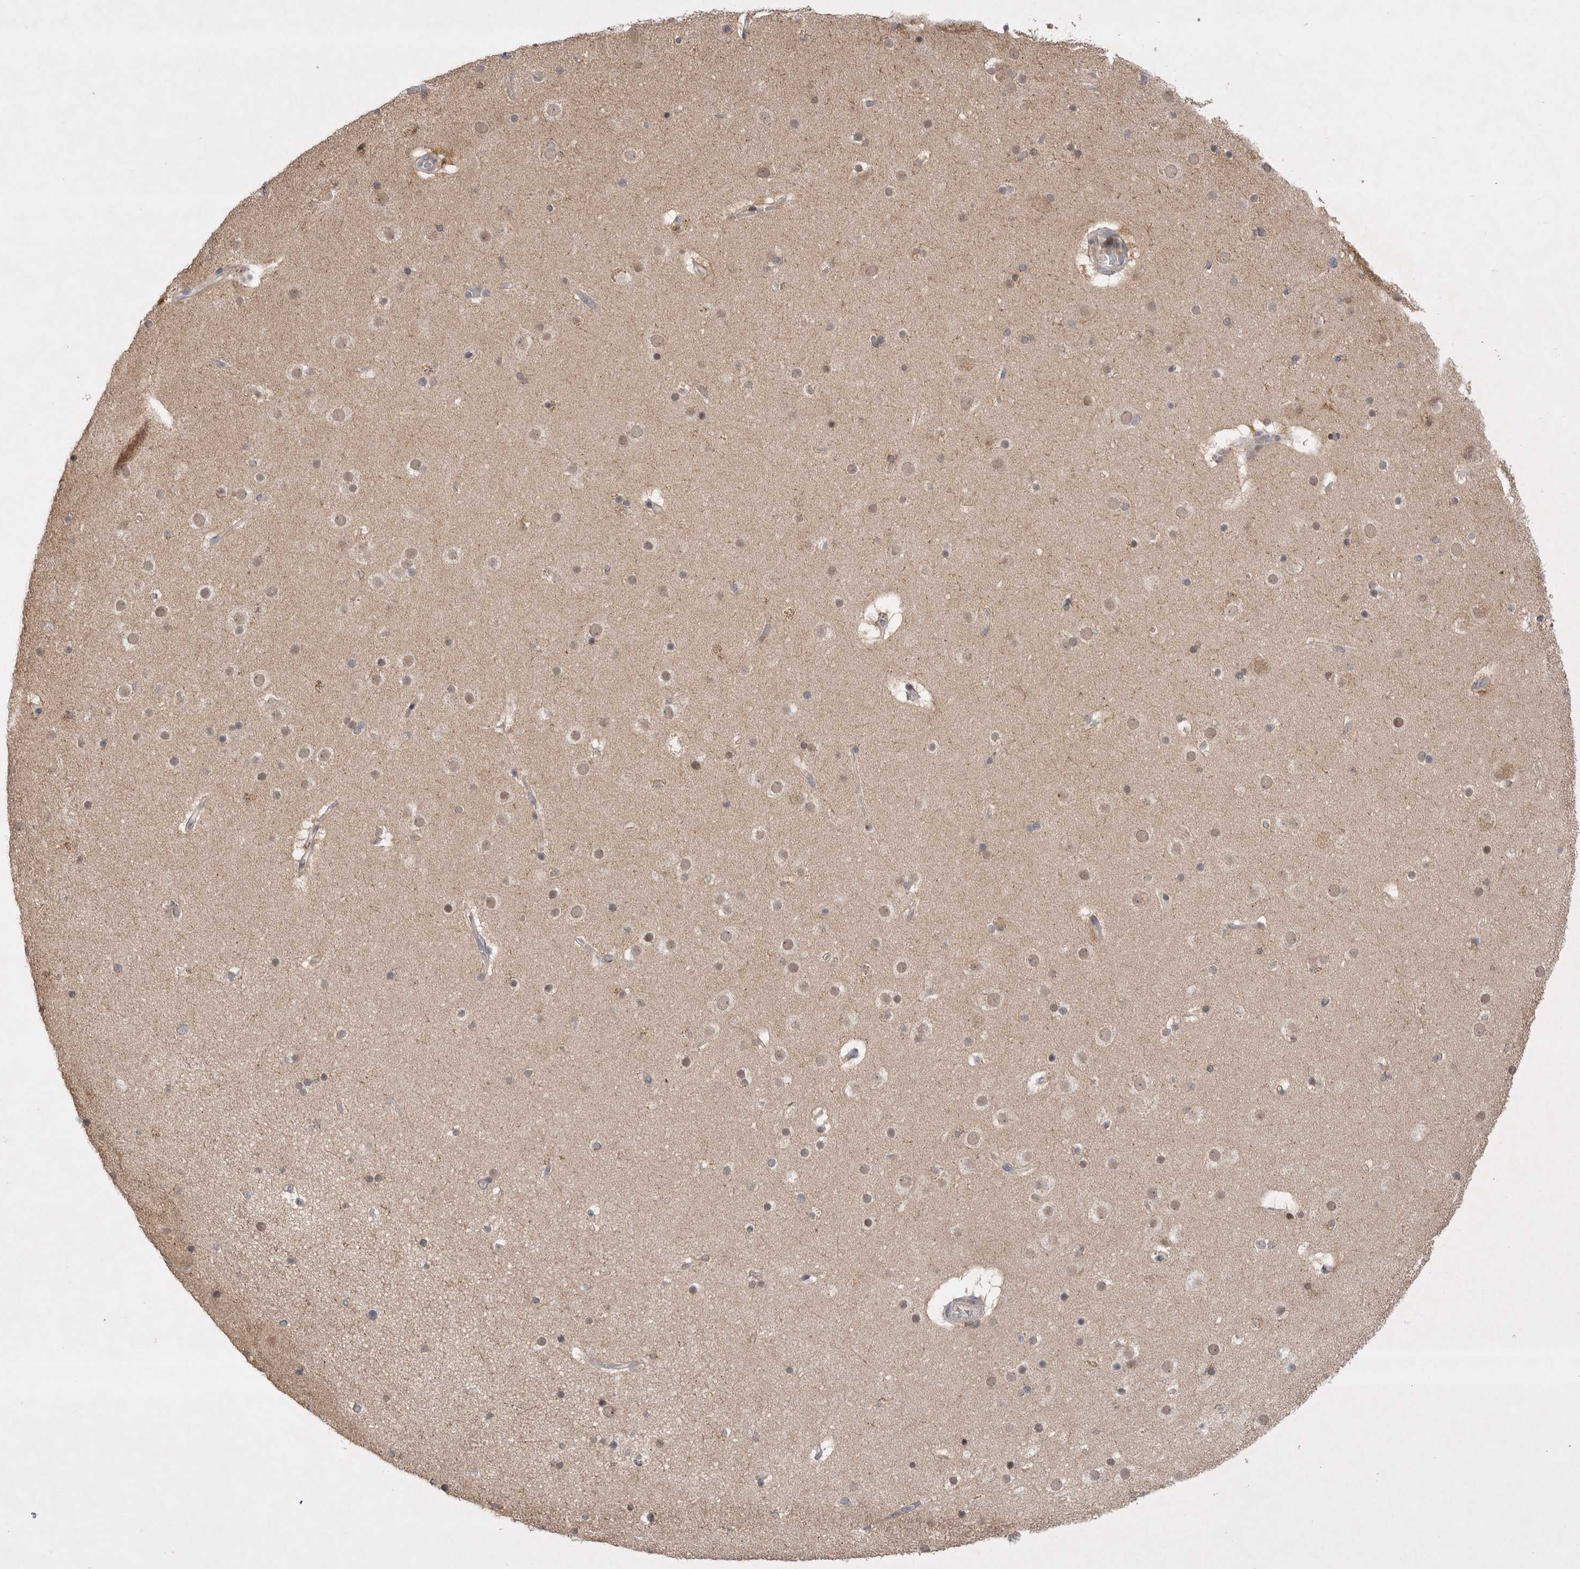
{"staining": {"intensity": "negative", "quantity": "none", "location": "none"}, "tissue": "cerebral cortex", "cell_type": "Endothelial cells", "image_type": "normal", "snomed": [{"axis": "morphology", "description": "Normal tissue, NOS"}, {"axis": "topography", "description": "Cerebral cortex"}], "caption": "An immunohistochemistry (IHC) micrograph of unremarkable cerebral cortex is shown. There is no staining in endothelial cells of cerebral cortex.", "gene": "PLEKHM1", "patient": {"sex": "male", "age": 57}}